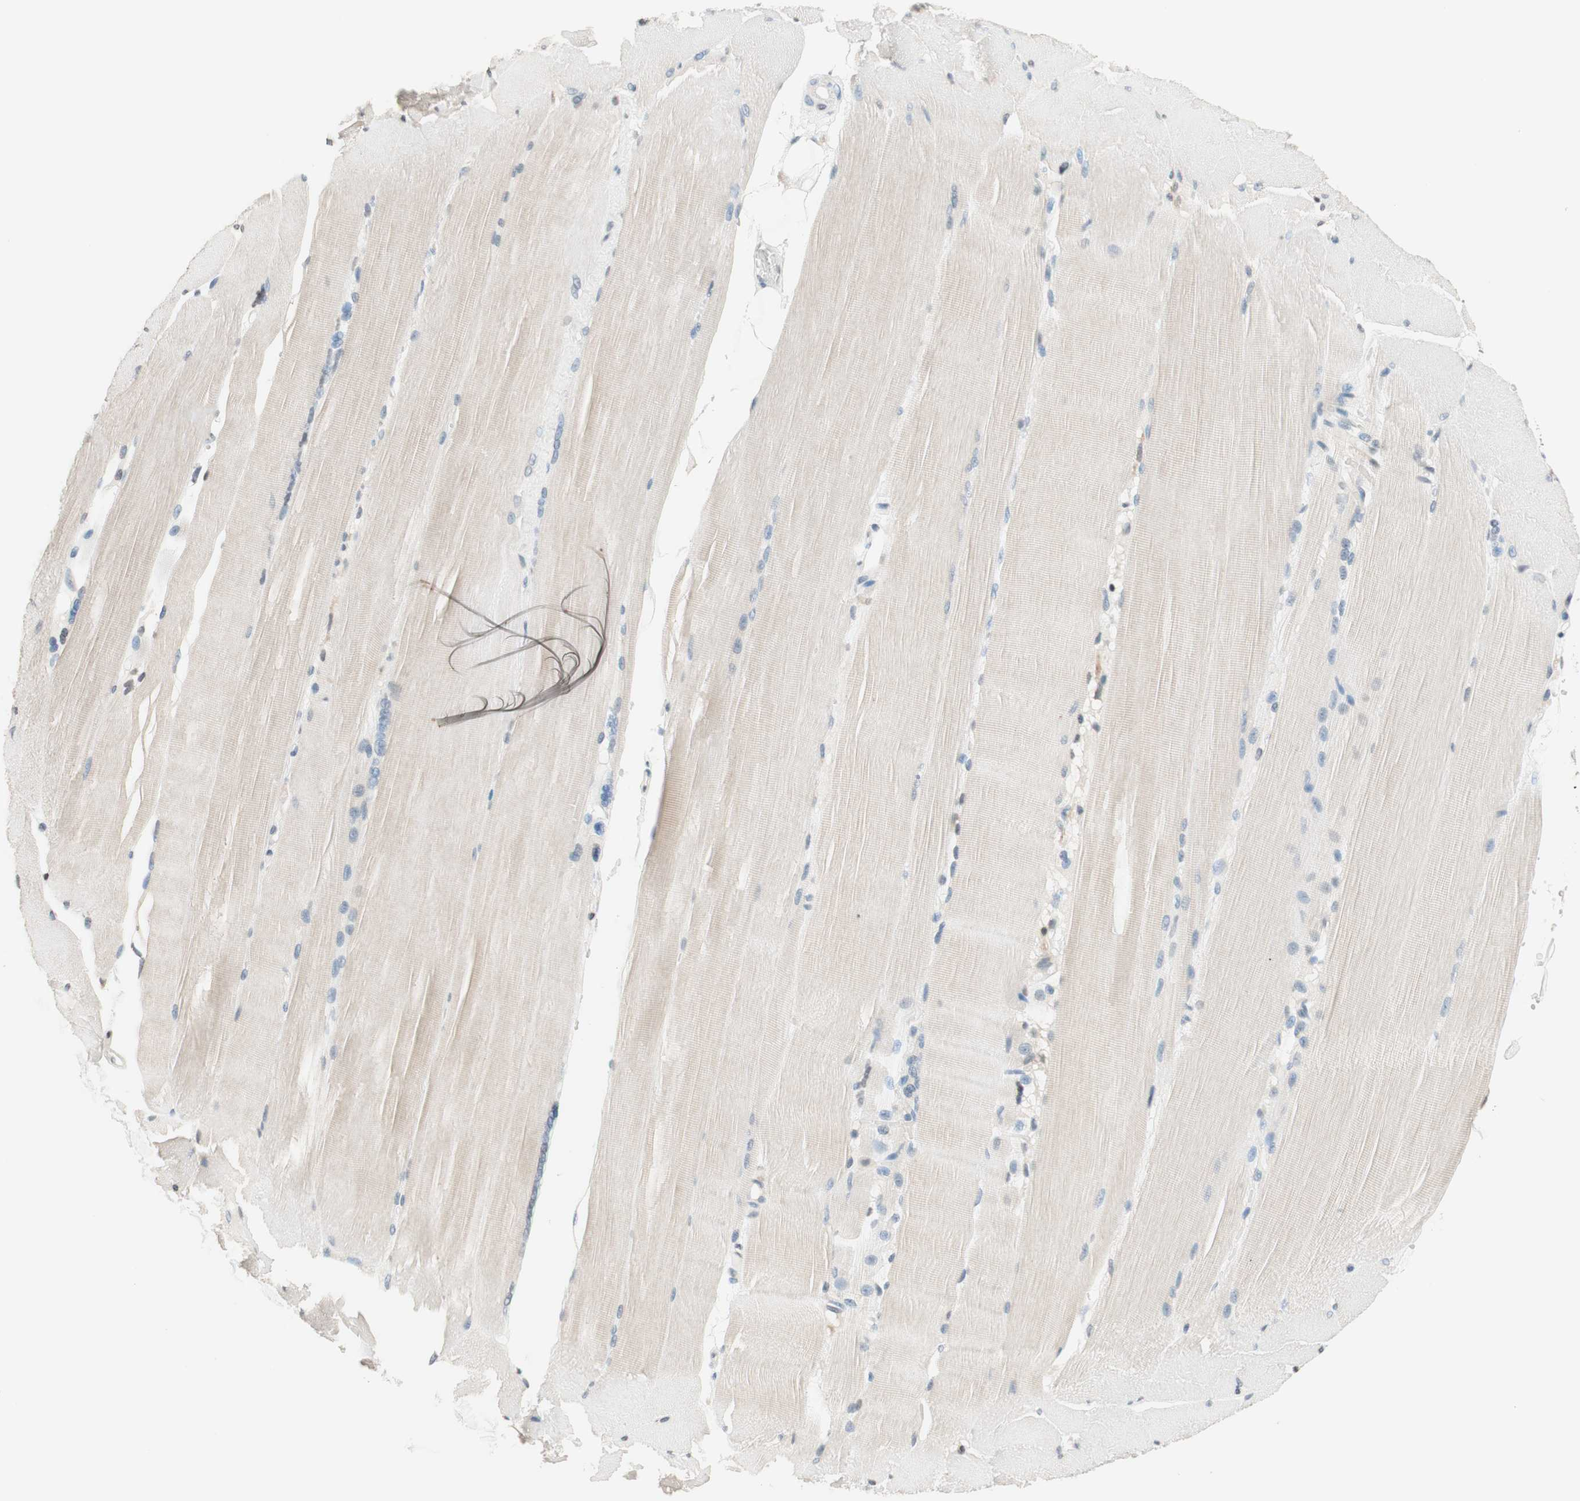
{"staining": {"intensity": "weak", "quantity": ">75%", "location": "cytoplasmic/membranous"}, "tissue": "skeletal muscle", "cell_type": "Myocytes", "image_type": "normal", "snomed": [{"axis": "morphology", "description": "Normal tissue, NOS"}, {"axis": "topography", "description": "Skin"}, {"axis": "topography", "description": "Skeletal muscle"}], "caption": "Immunohistochemistry staining of benign skeletal muscle, which shows low levels of weak cytoplasmic/membranous expression in approximately >75% of myocytes indicating weak cytoplasmic/membranous protein expression. The staining was performed using DAB (3,3'-diaminobenzidine) (brown) for protein detection and nuclei were counterstained in hematoxylin (blue).", "gene": "WIPF1", "patient": {"sex": "male", "age": 83}}